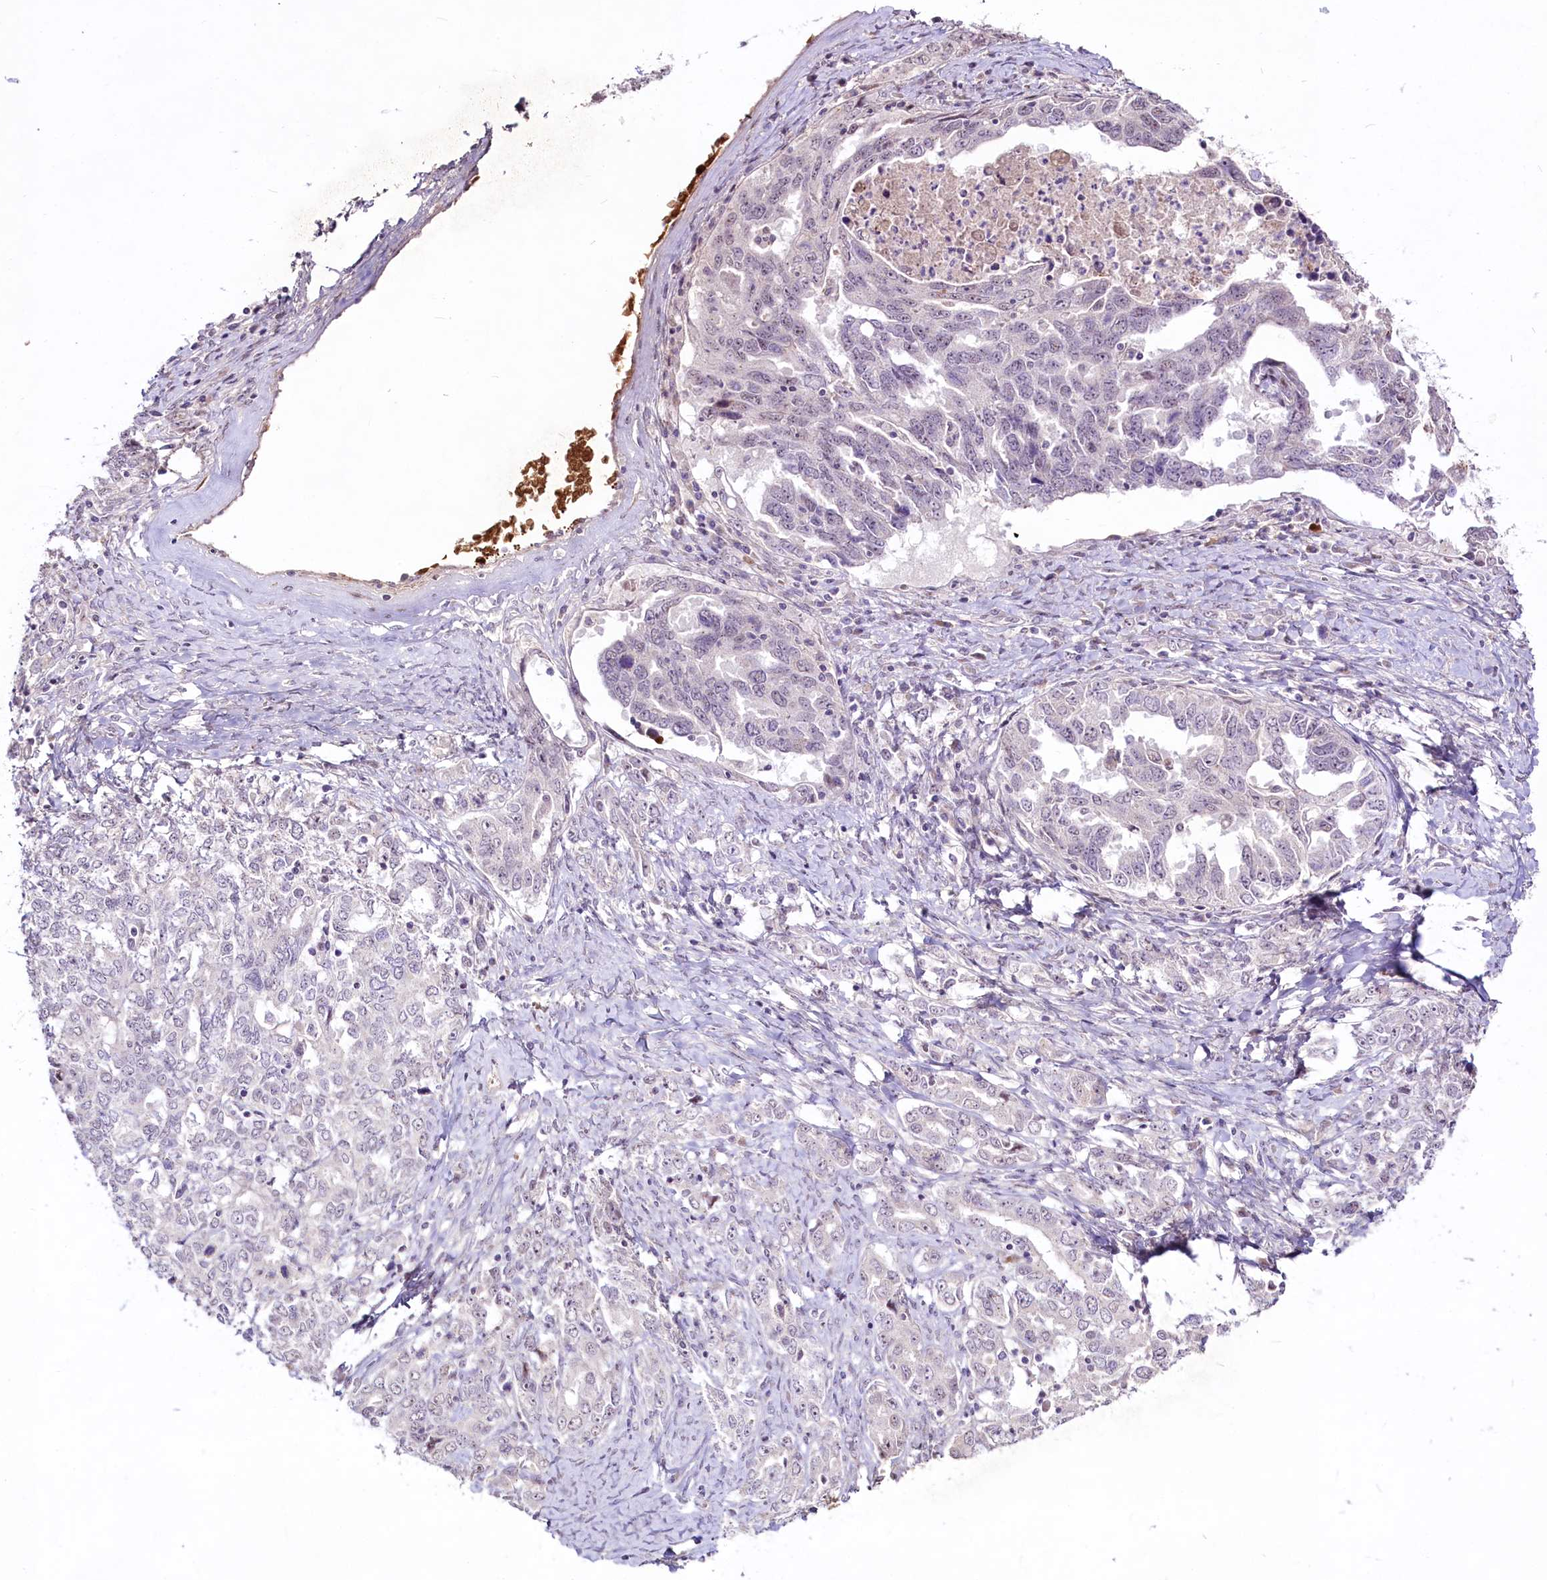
{"staining": {"intensity": "negative", "quantity": "none", "location": "none"}, "tissue": "ovarian cancer", "cell_type": "Tumor cells", "image_type": "cancer", "snomed": [{"axis": "morphology", "description": "Carcinoma, endometroid"}, {"axis": "topography", "description": "Ovary"}], "caption": "Tumor cells show no significant protein staining in endometroid carcinoma (ovarian). (DAB (3,3'-diaminobenzidine) immunohistochemistry (IHC) with hematoxylin counter stain).", "gene": "SUSD3", "patient": {"sex": "female", "age": 62}}